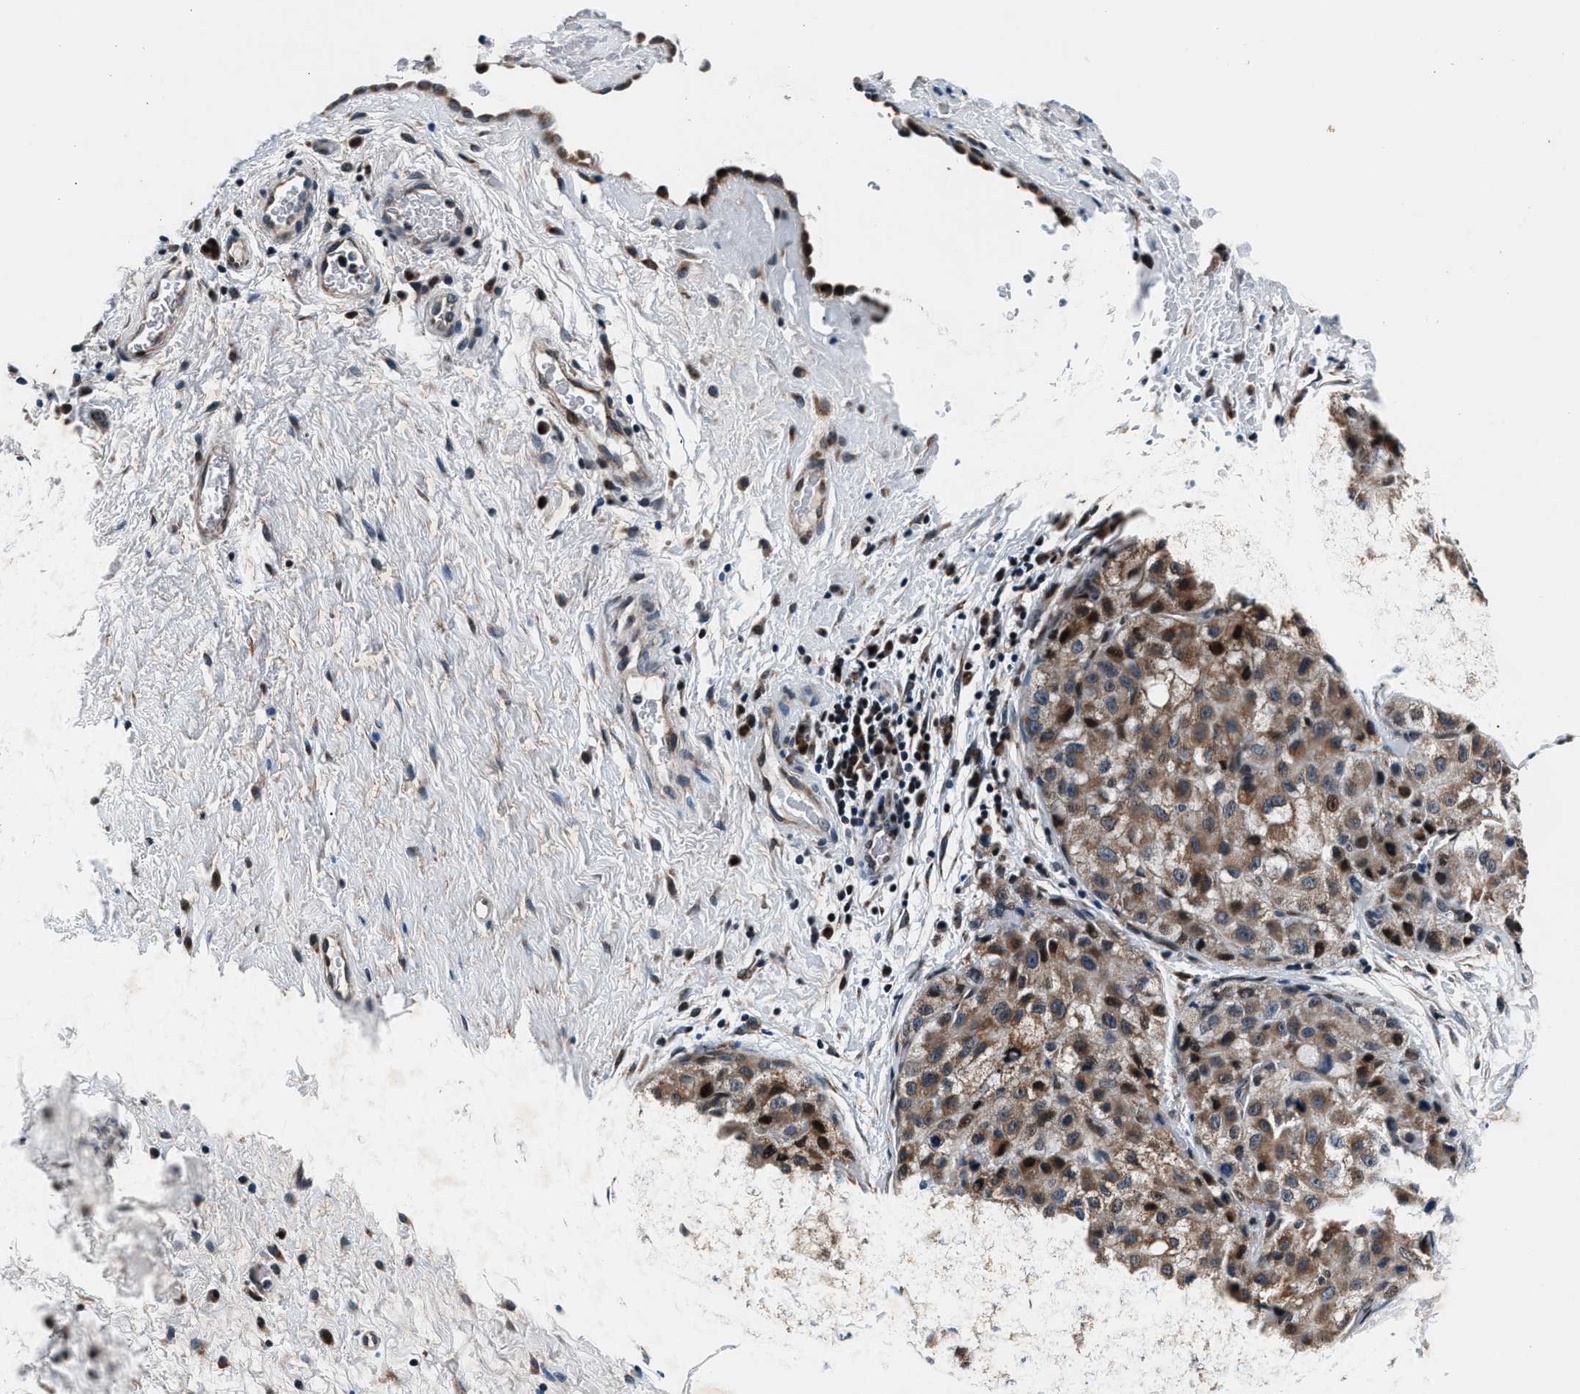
{"staining": {"intensity": "moderate", "quantity": ">75%", "location": "cytoplasmic/membranous,nuclear"}, "tissue": "liver cancer", "cell_type": "Tumor cells", "image_type": "cancer", "snomed": [{"axis": "morphology", "description": "Carcinoma, Hepatocellular, NOS"}, {"axis": "topography", "description": "Liver"}], "caption": "Immunohistochemistry image of human liver hepatocellular carcinoma stained for a protein (brown), which demonstrates medium levels of moderate cytoplasmic/membranous and nuclear positivity in approximately >75% of tumor cells.", "gene": "PRRC2B", "patient": {"sex": "male", "age": 80}}